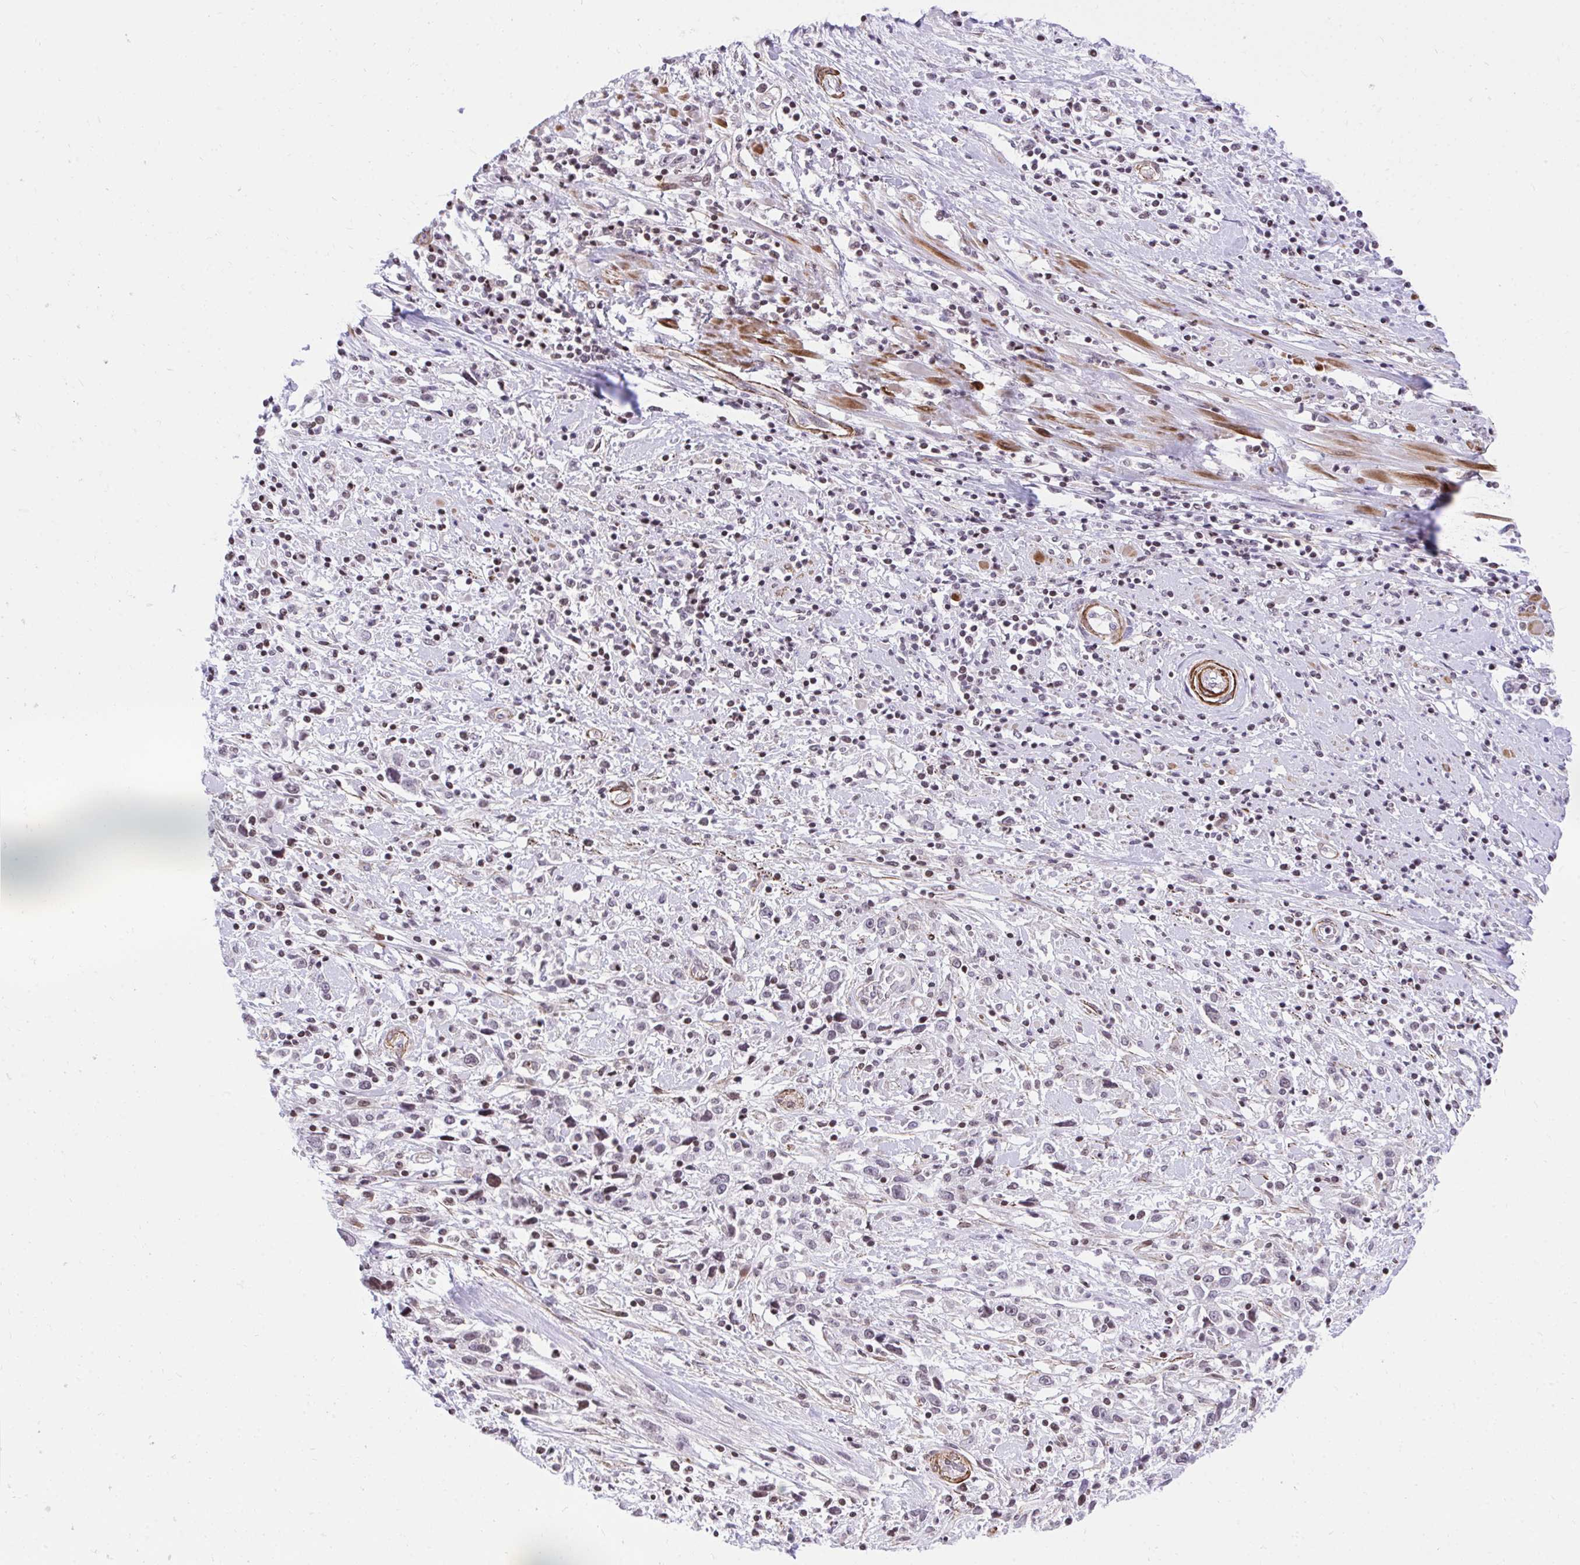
{"staining": {"intensity": "moderate", "quantity": "25%-75%", "location": "nuclear"}, "tissue": "cervical cancer", "cell_type": "Tumor cells", "image_type": "cancer", "snomed": [{"axis": "morphology", "description": "Adenocarcinoma, NOS"}, {"axis": "topography", "description": "Cervix"}], "caption": "There is medium levels of moderate nuclear positivity in tumor cells of cervical cancer, as demonstrated by immunohistochemical staining (brown color).", "gene": "KCNN4", "patient": {"sex": "female", "age": 40}}